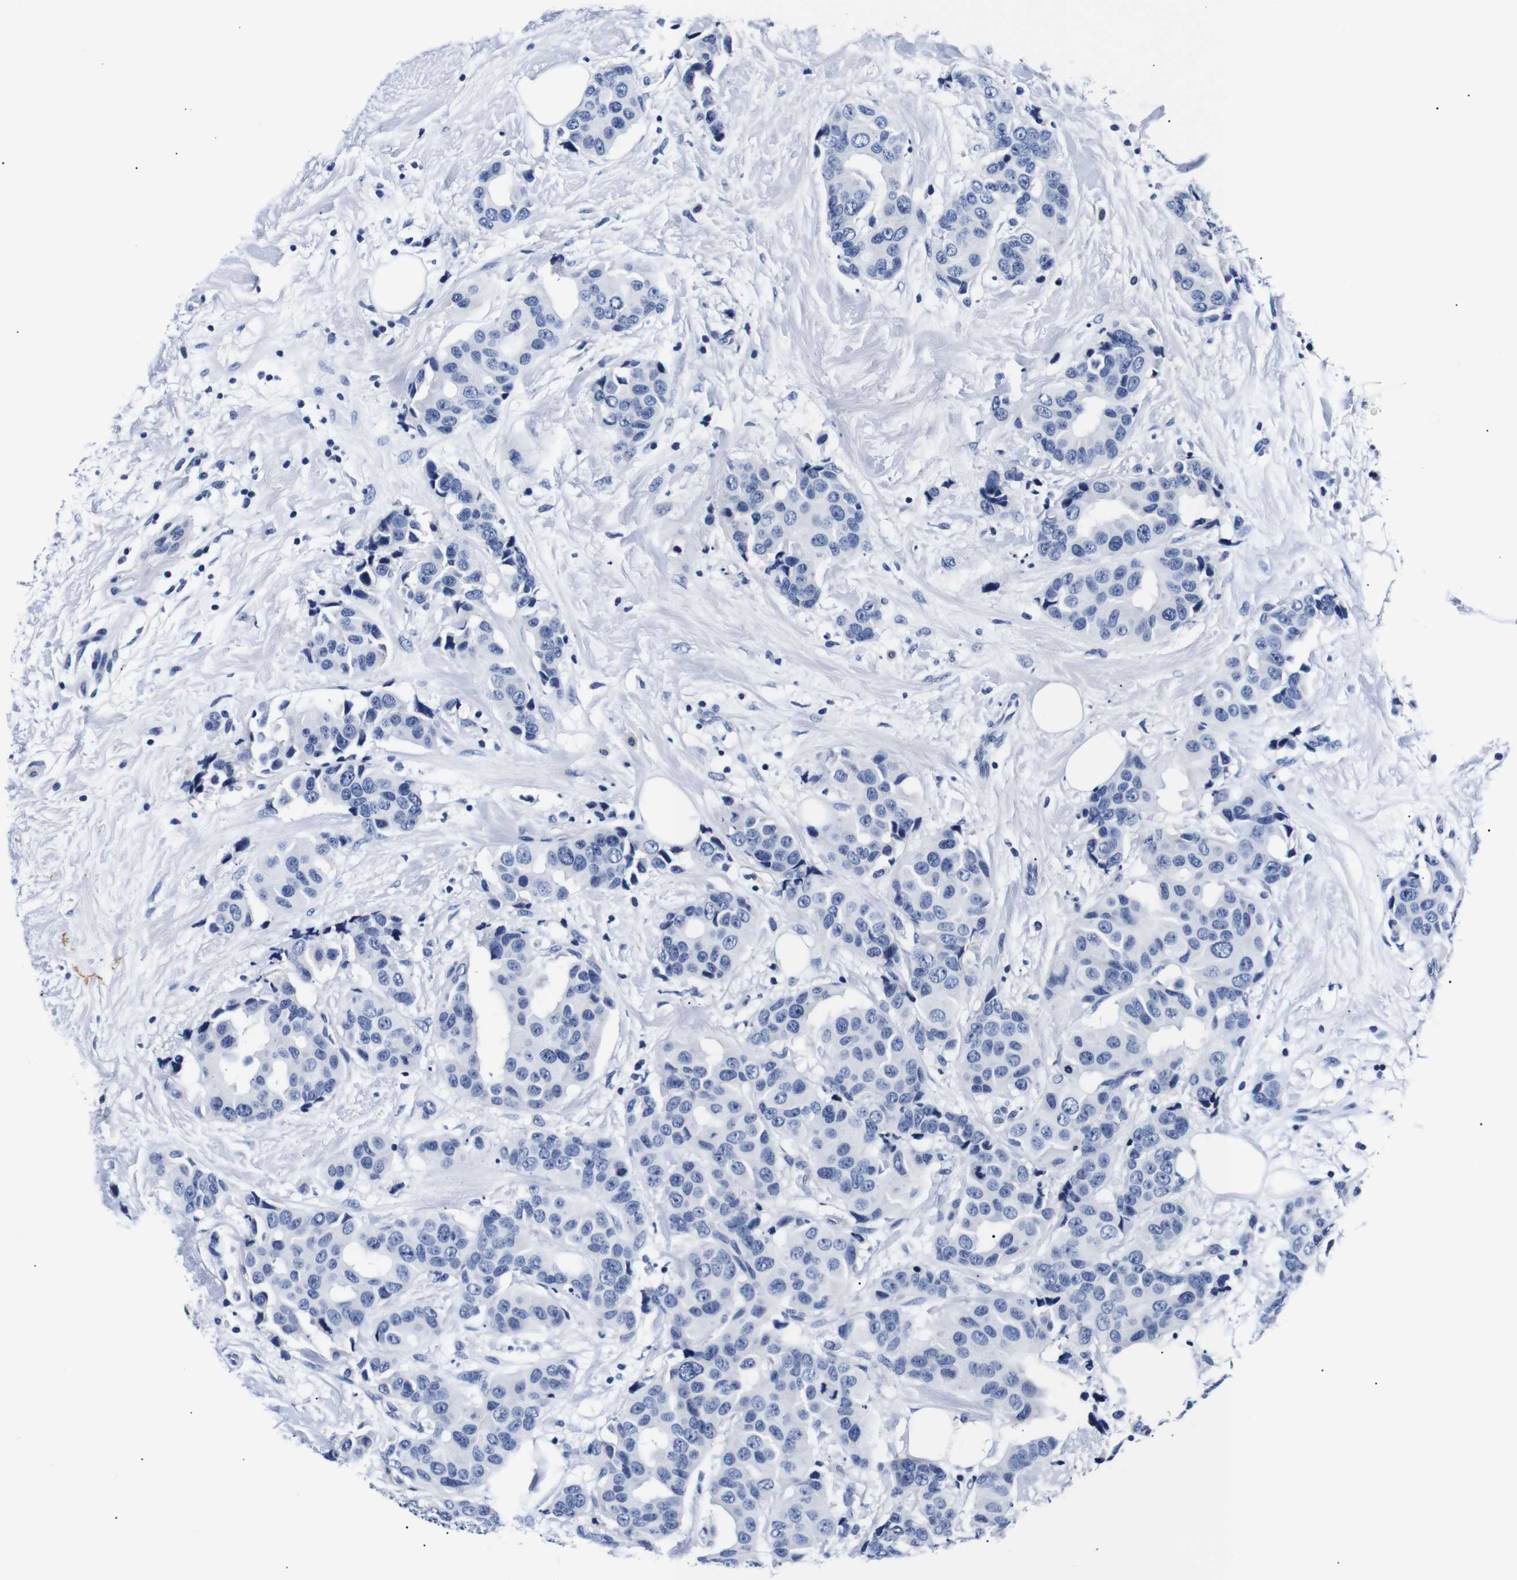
{"staining": {"intensity": "negative", "quantity": "none", "location": "none"}, "tissue": "breast cancer", "cell_type": "Tumor cells", "image_type": "cancer", "snomed": [{"axis": "morphology", "description": "Normal tissue, NOS"}, {"axis": "morphology", "description": "Duct carcinoma"}, {"axis": "topography", "description": "Breast"}], "caption": "High magnification brightfield microscopy of breast infiltrating ductal carcinoma stained with DAB (3,3'-diaminobenzidine) (brown) and counterstained with hematoxylin (blue): tumor cells show no significant staining. Nuclei are stained in blue.", "gene": "GAP43", "patient": {"sex": "female", "age": 39}}